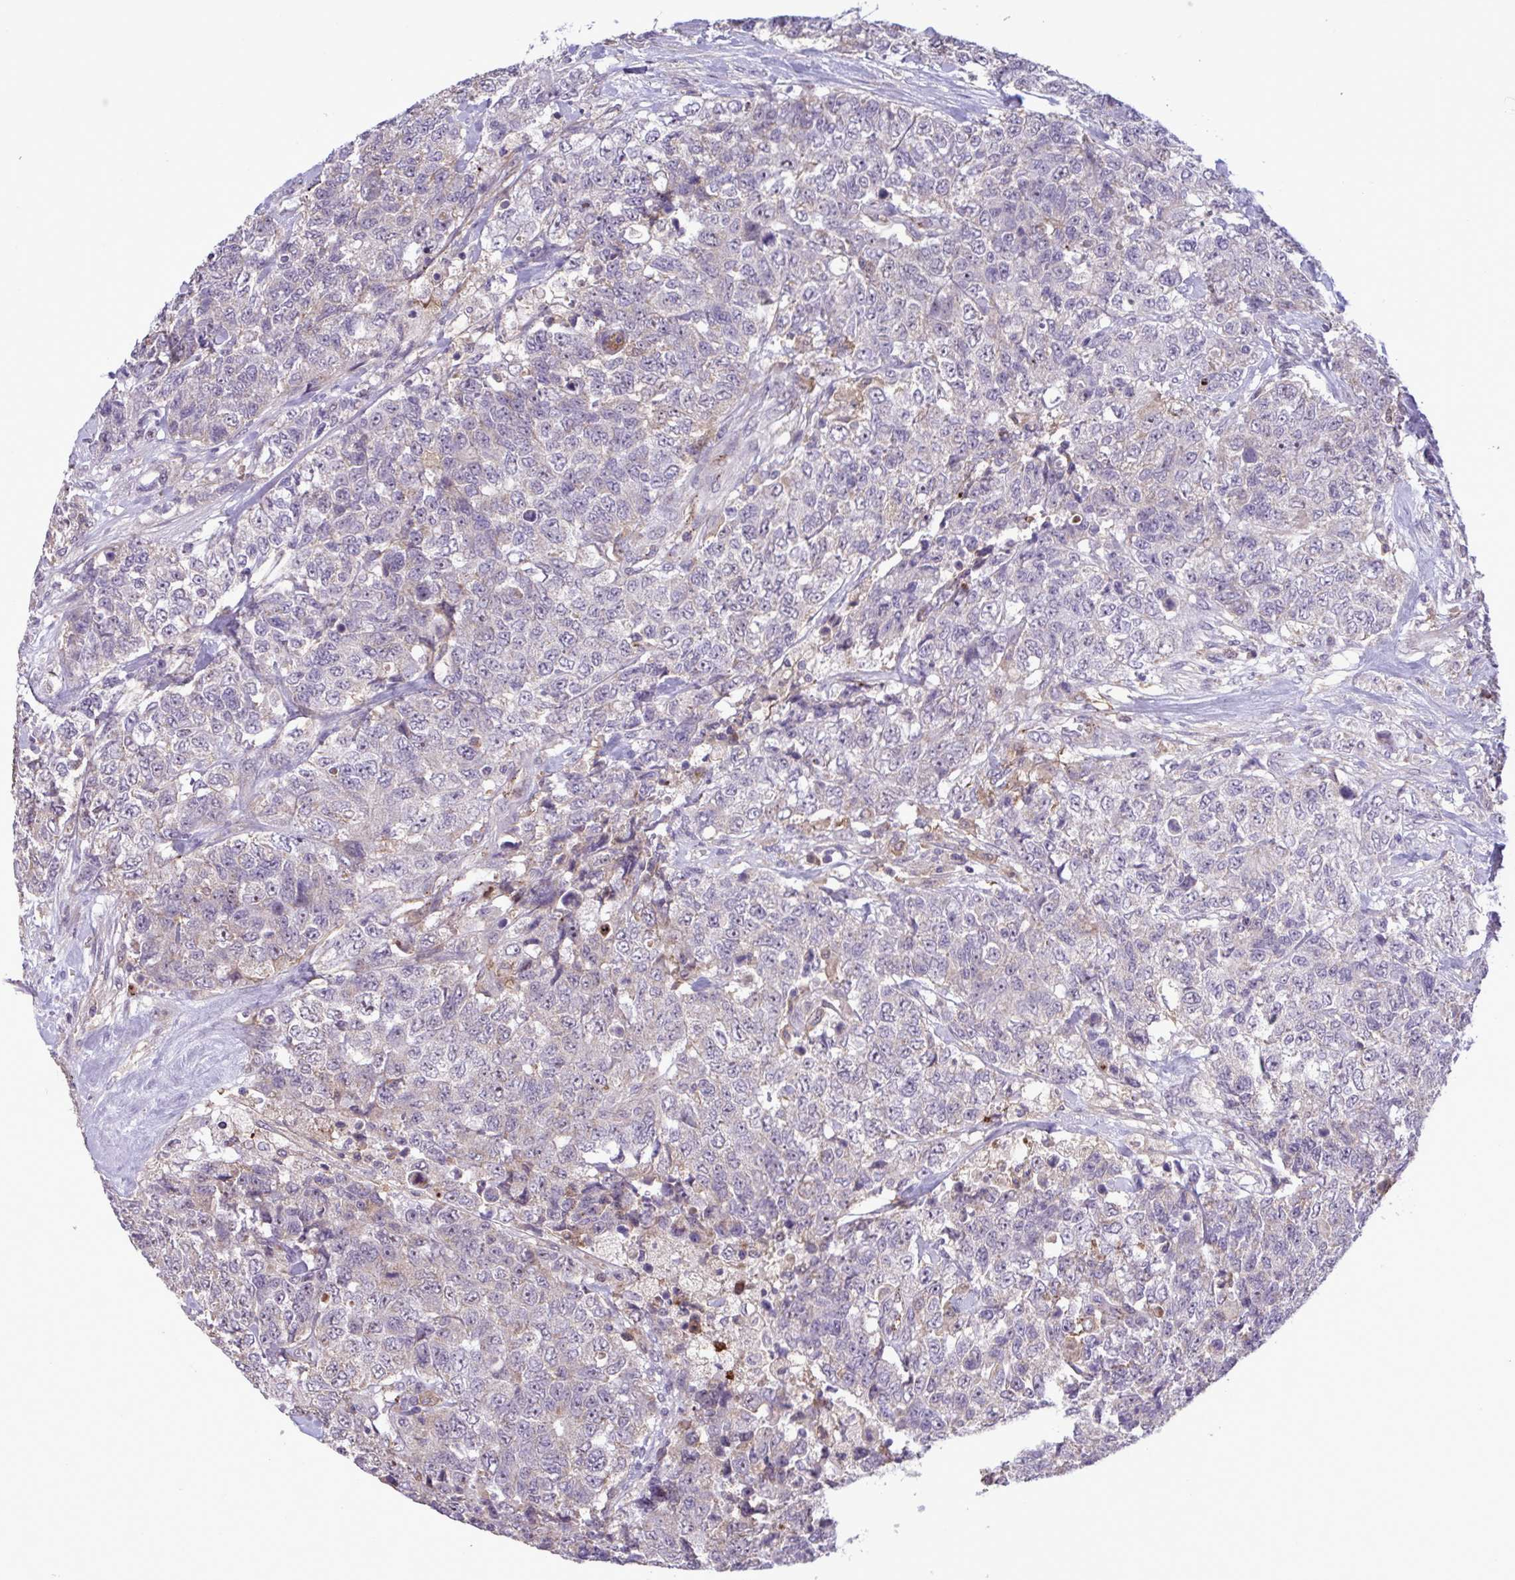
{"staining": {"intensity": "weak", "quantity": "25%-75%", "location": "nuclear"}, "tissue": "urothelial cancer", "cell_type": "Tumor cells", "image_type": "cancer", "snomed": [{"axis": "morphology", "description": "Urothelial carcinoma, High grade"}, {"axis": "topography", "description": "Urinary bladder"}], "caption": "Protein expression analysis of urothelial cancer reveals weak nuclear staining in approximately 25%-75% of tumor cells. The staining is performed using DAB brown chromogen to label protein expression. The nuclei are counter-stained blue using hematoxylin.", "gene": "CD101", "patient": {"sex": "female", "age": 78}}